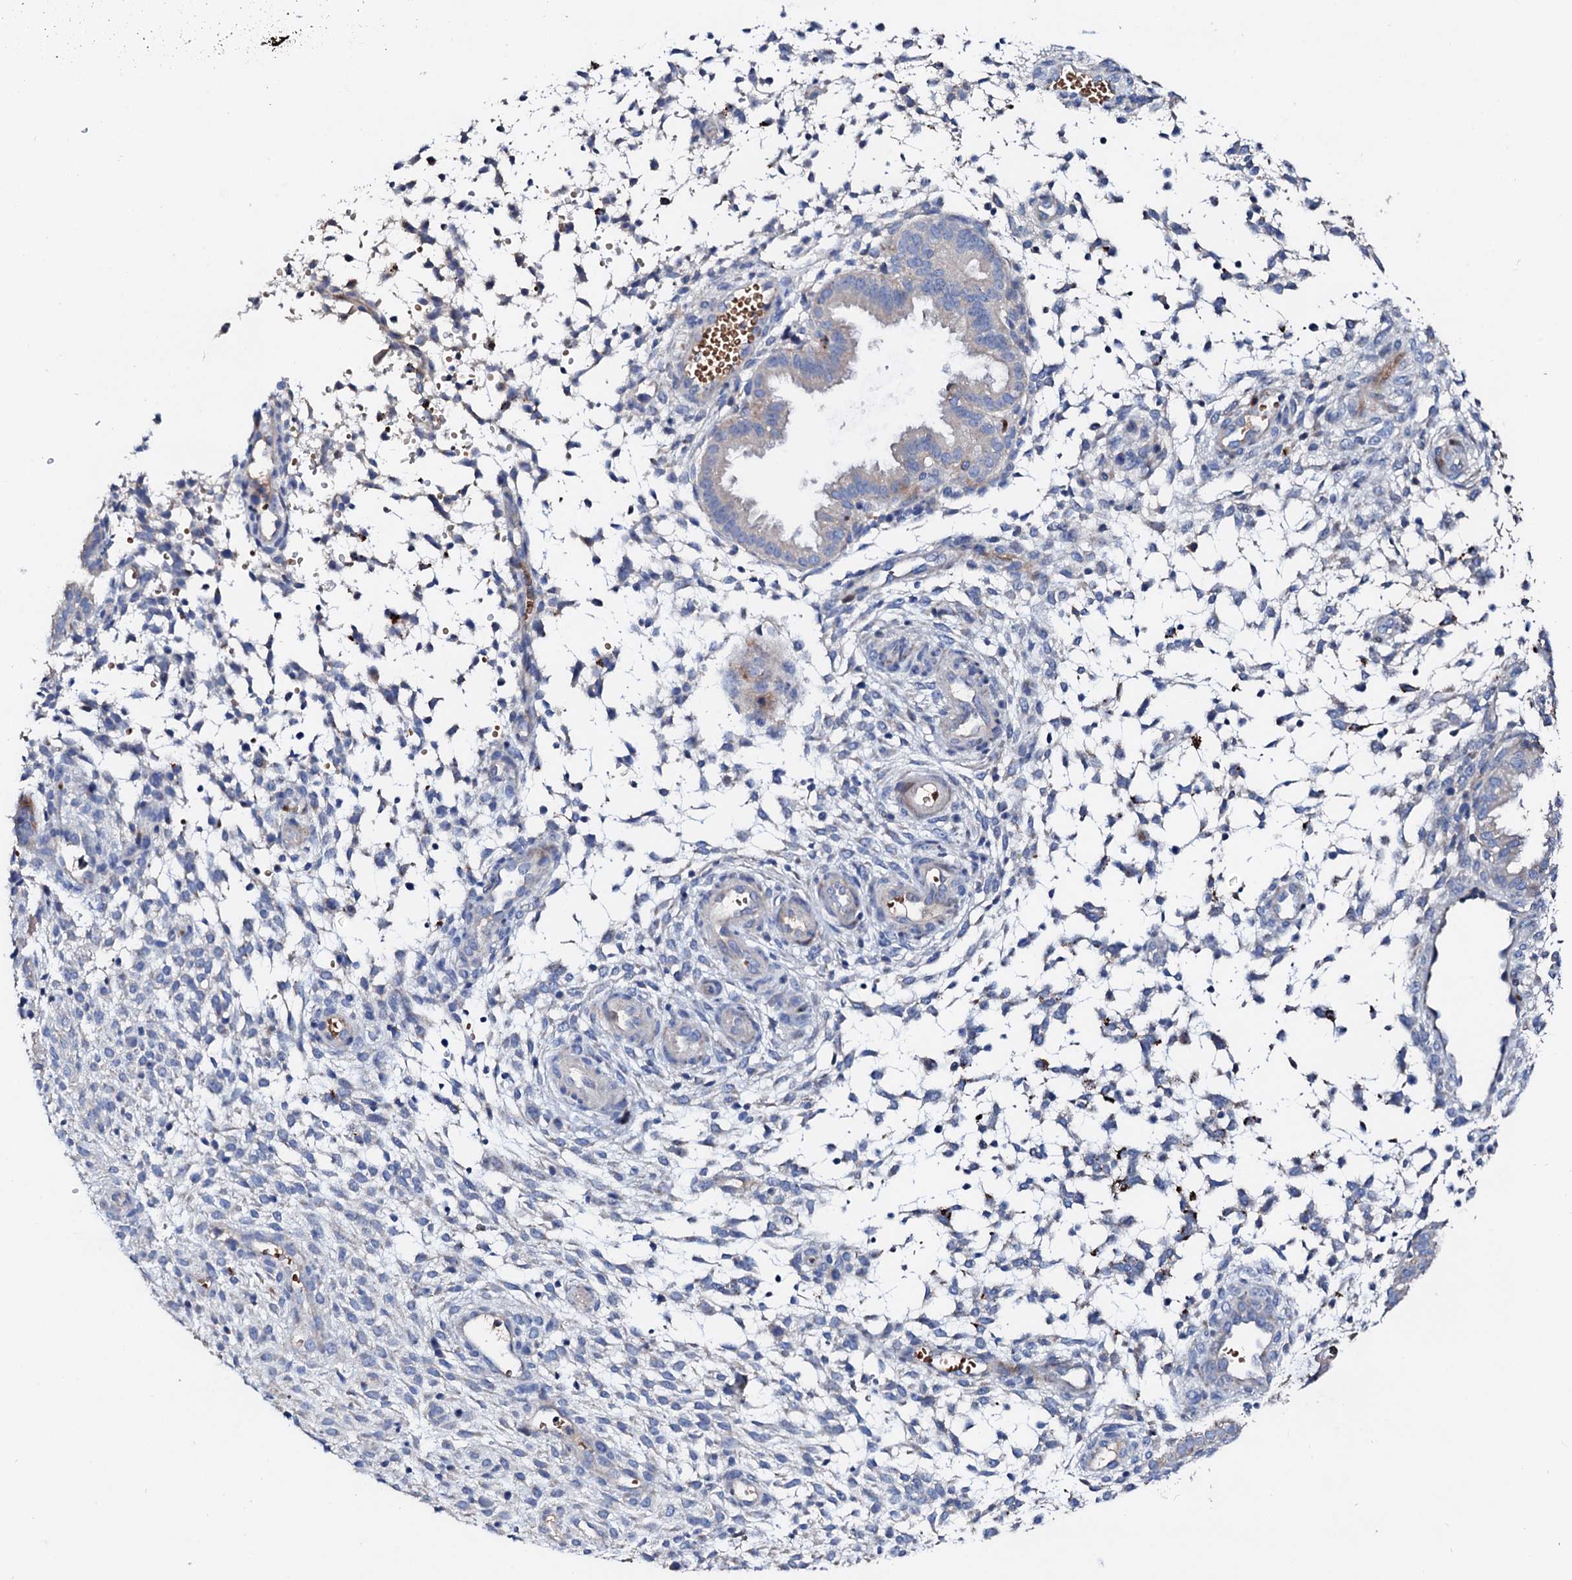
{"staining": {"intensity": "negative", "quantity": "none", "location": "none"}, "tissue": "endometrium", "cell_type": "Cells in endometrial stroma", "image_type": "normal", "snomed": [{"axis": "morphology", "description": "Normal tissue, NOS"}, {"axis": "topography", "description": "Endometrium"}], "caption": "DAB (3,3'-diaminobenzidine) immunohistochemical staining of normal endometrium exhibits no significant expression in cells in endometrial stroma.", "gene": "SLC10A7", "patient": {"sex": "female", "age": 33}}